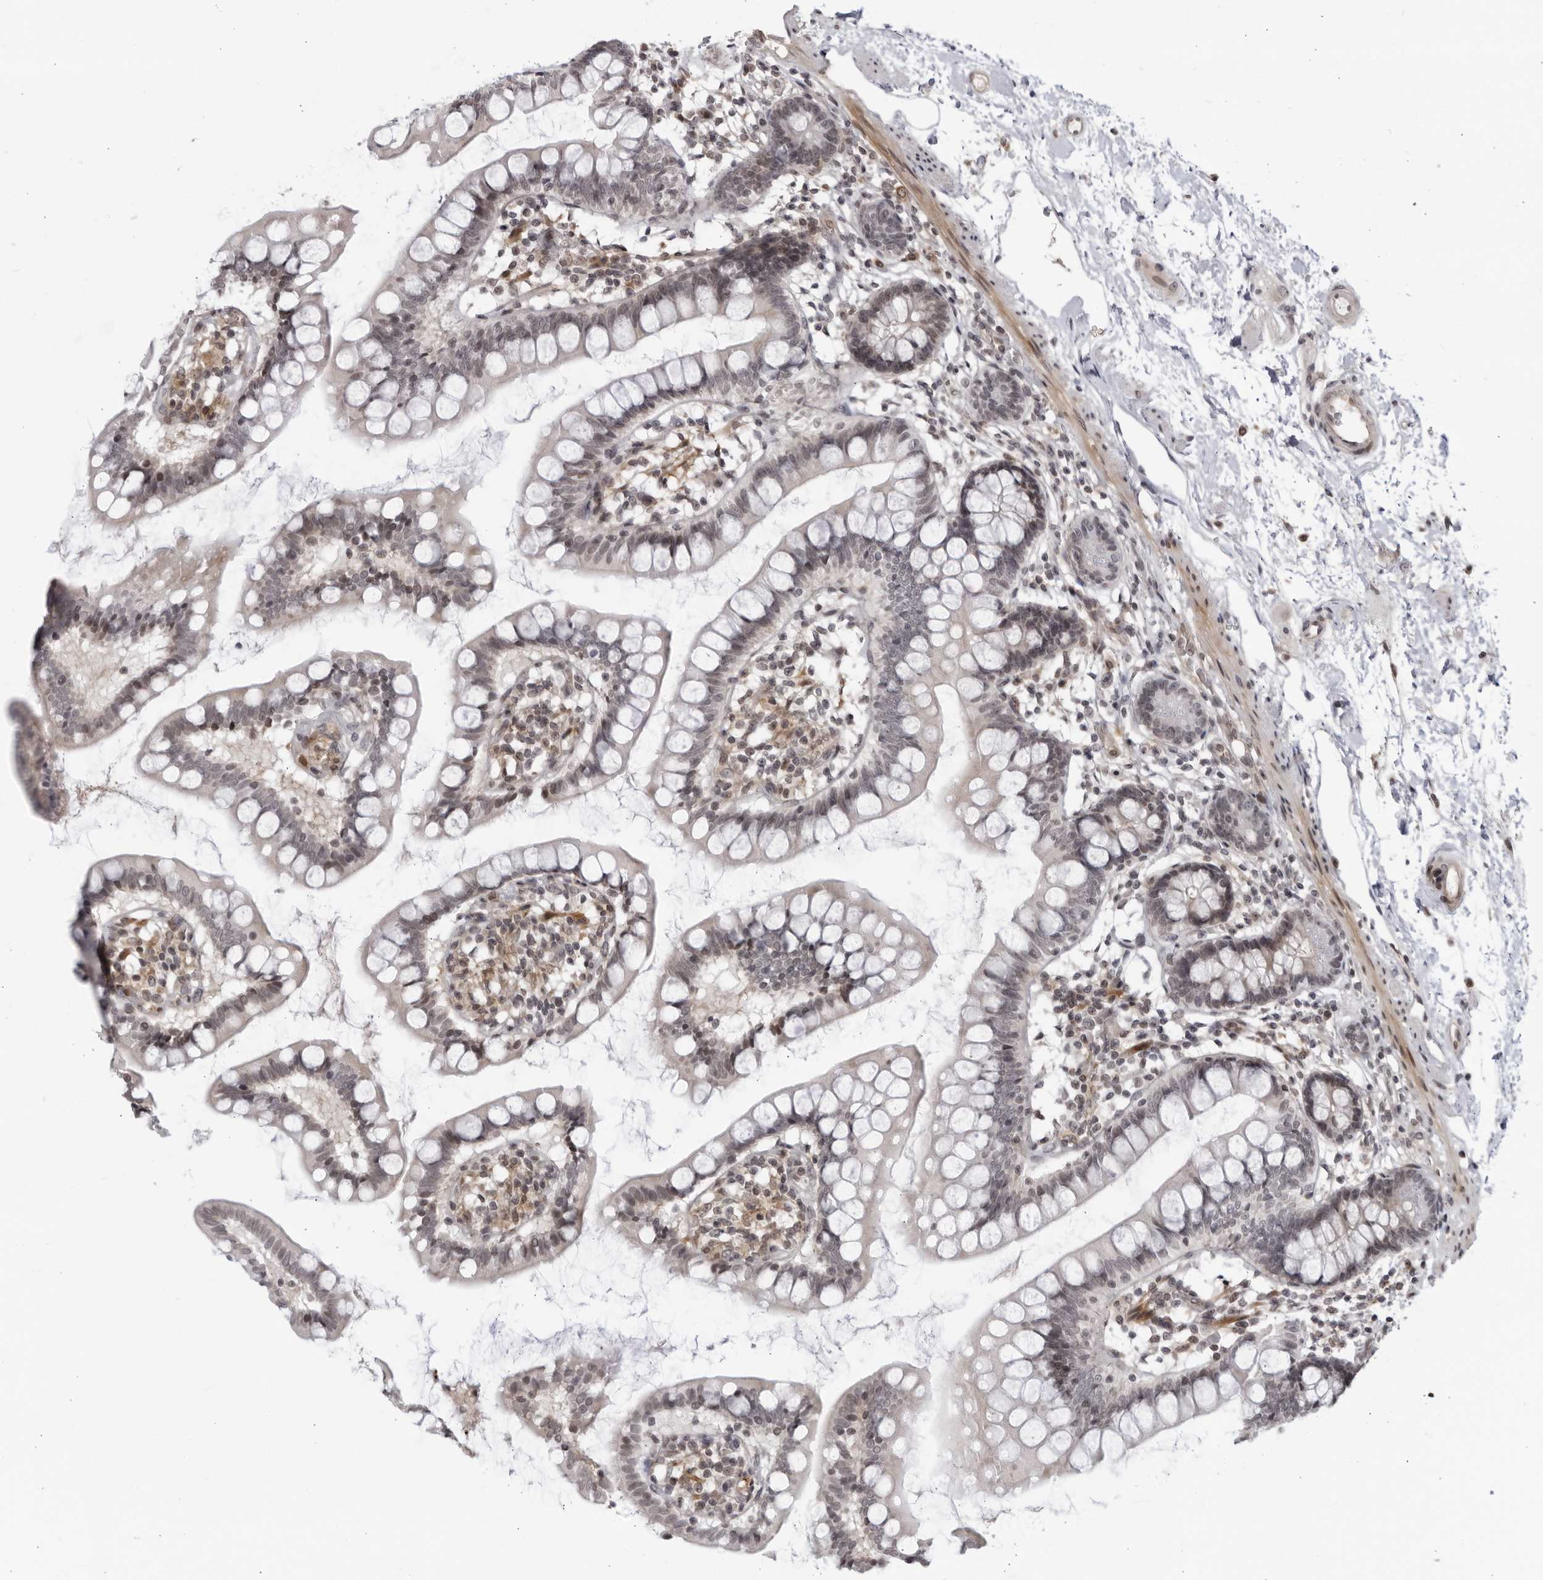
{"staining": {"intensity": "negative", "quantity": "none", "location": "none"}, "tissue": "small intestine", "cell_type": "Glandular cells", "image_type": "normal", "snomed": [{"axis": "morphology", "description": "Normal tissue, NOS"}, {"axis": "topography", "description": "Small intestine"}], "caption": "Protein analysis of benign small intestine reveals no significant staining in glandular cells. (Immunohistochemistry, brightfield microscopy, high magnification).", "gene": "DTL", "patient": {"sex": "female", "age": 84}}